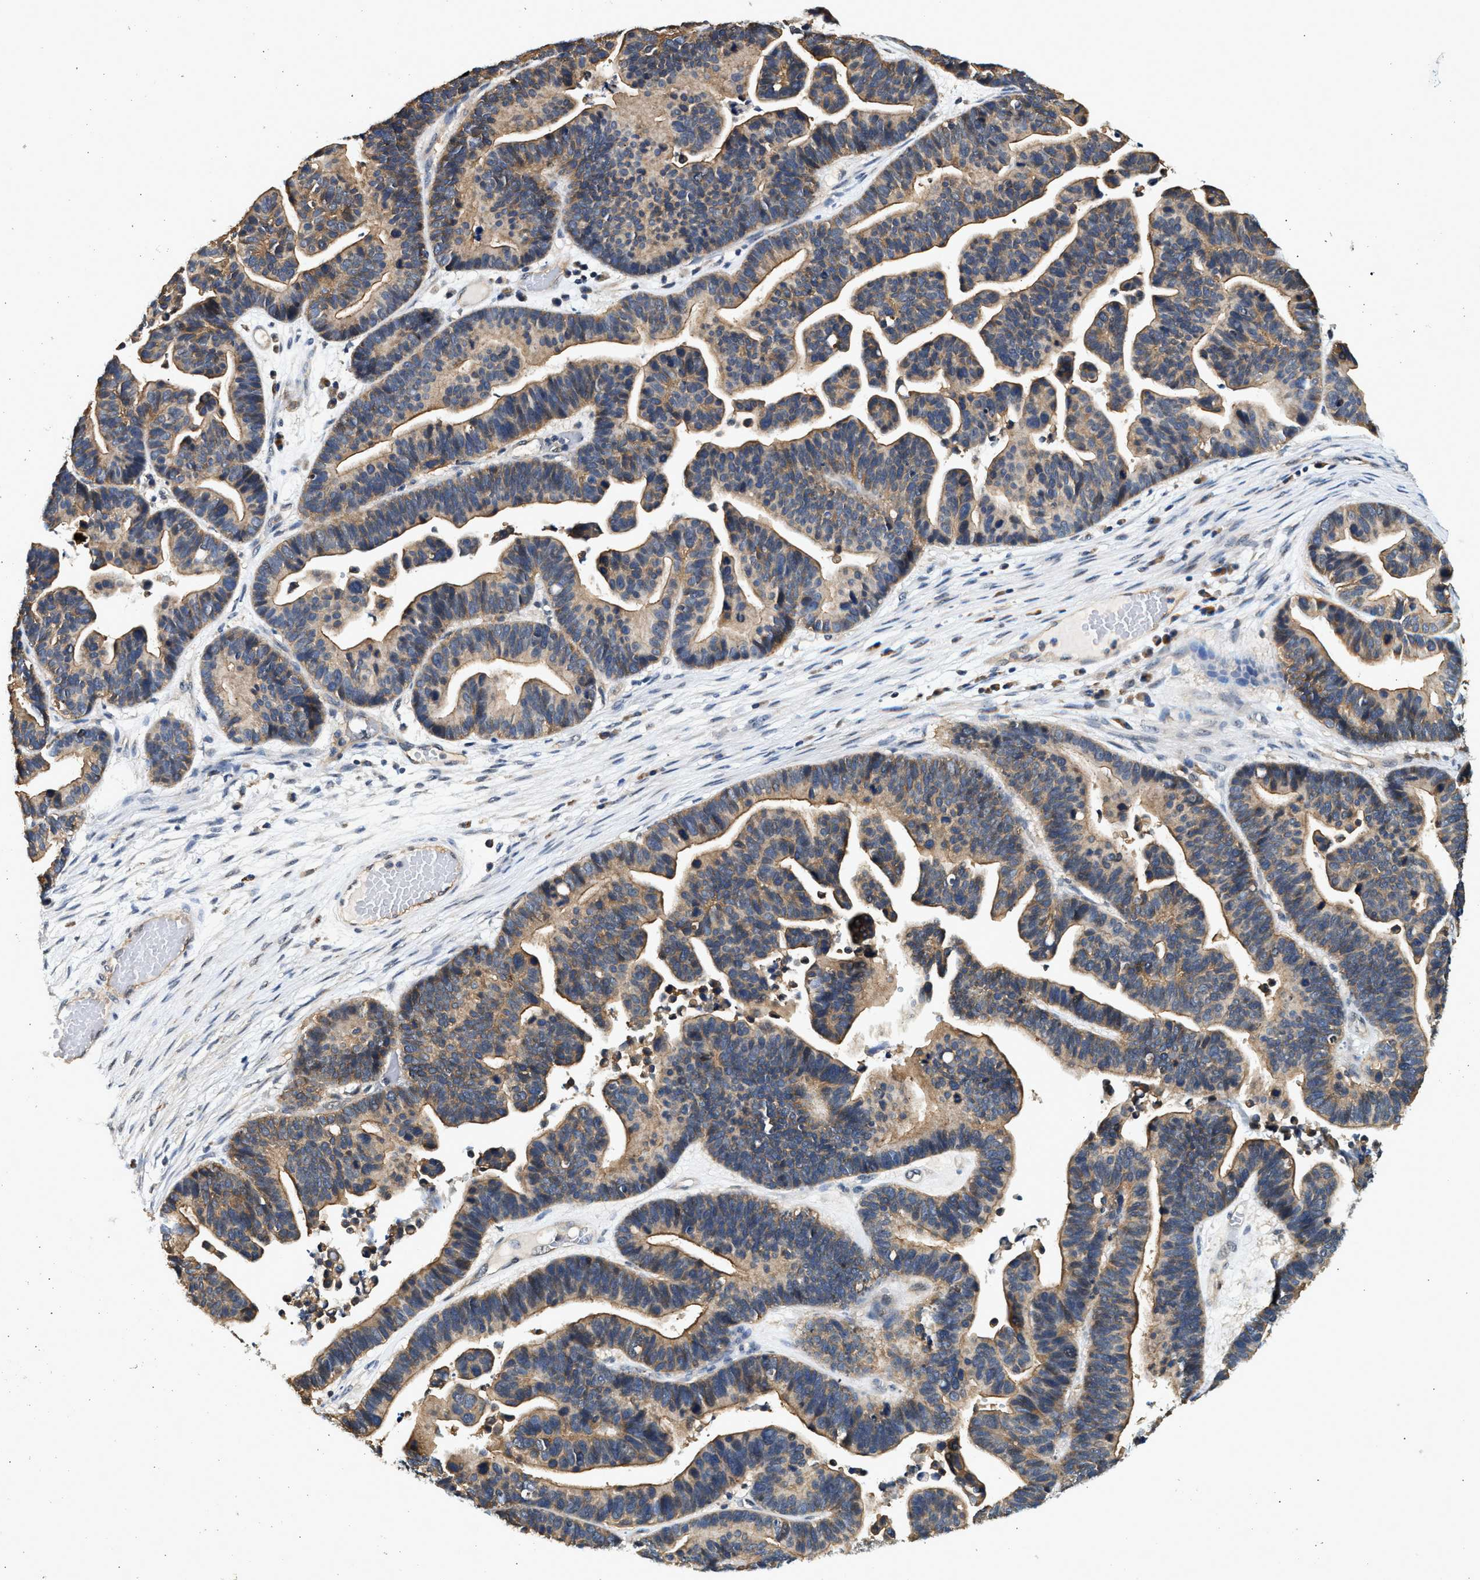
{"staining": {"intensity": "moderate", "quantity": ">75%", "location": "cytoplasmic/membranous"}, "tissue": "ovarian cancer", "cell_type": "Tumor cells", "image_type": "cancer", "snomed": [{"axis": "morphology", "description": "Cystadenocarcinoma, serous, NOS"}, {"axis": "topography", "description": "Ovary"}], "caption": "Immunohistochemical staining of ovarian cancer (serous cystadenocarcinoma) displays medium levels of moderate cytoplasmic/membranous staining in about >75% of tumor cells.", "gene": "DUSP14", "patient": {"sex": "female", "age": 56}}